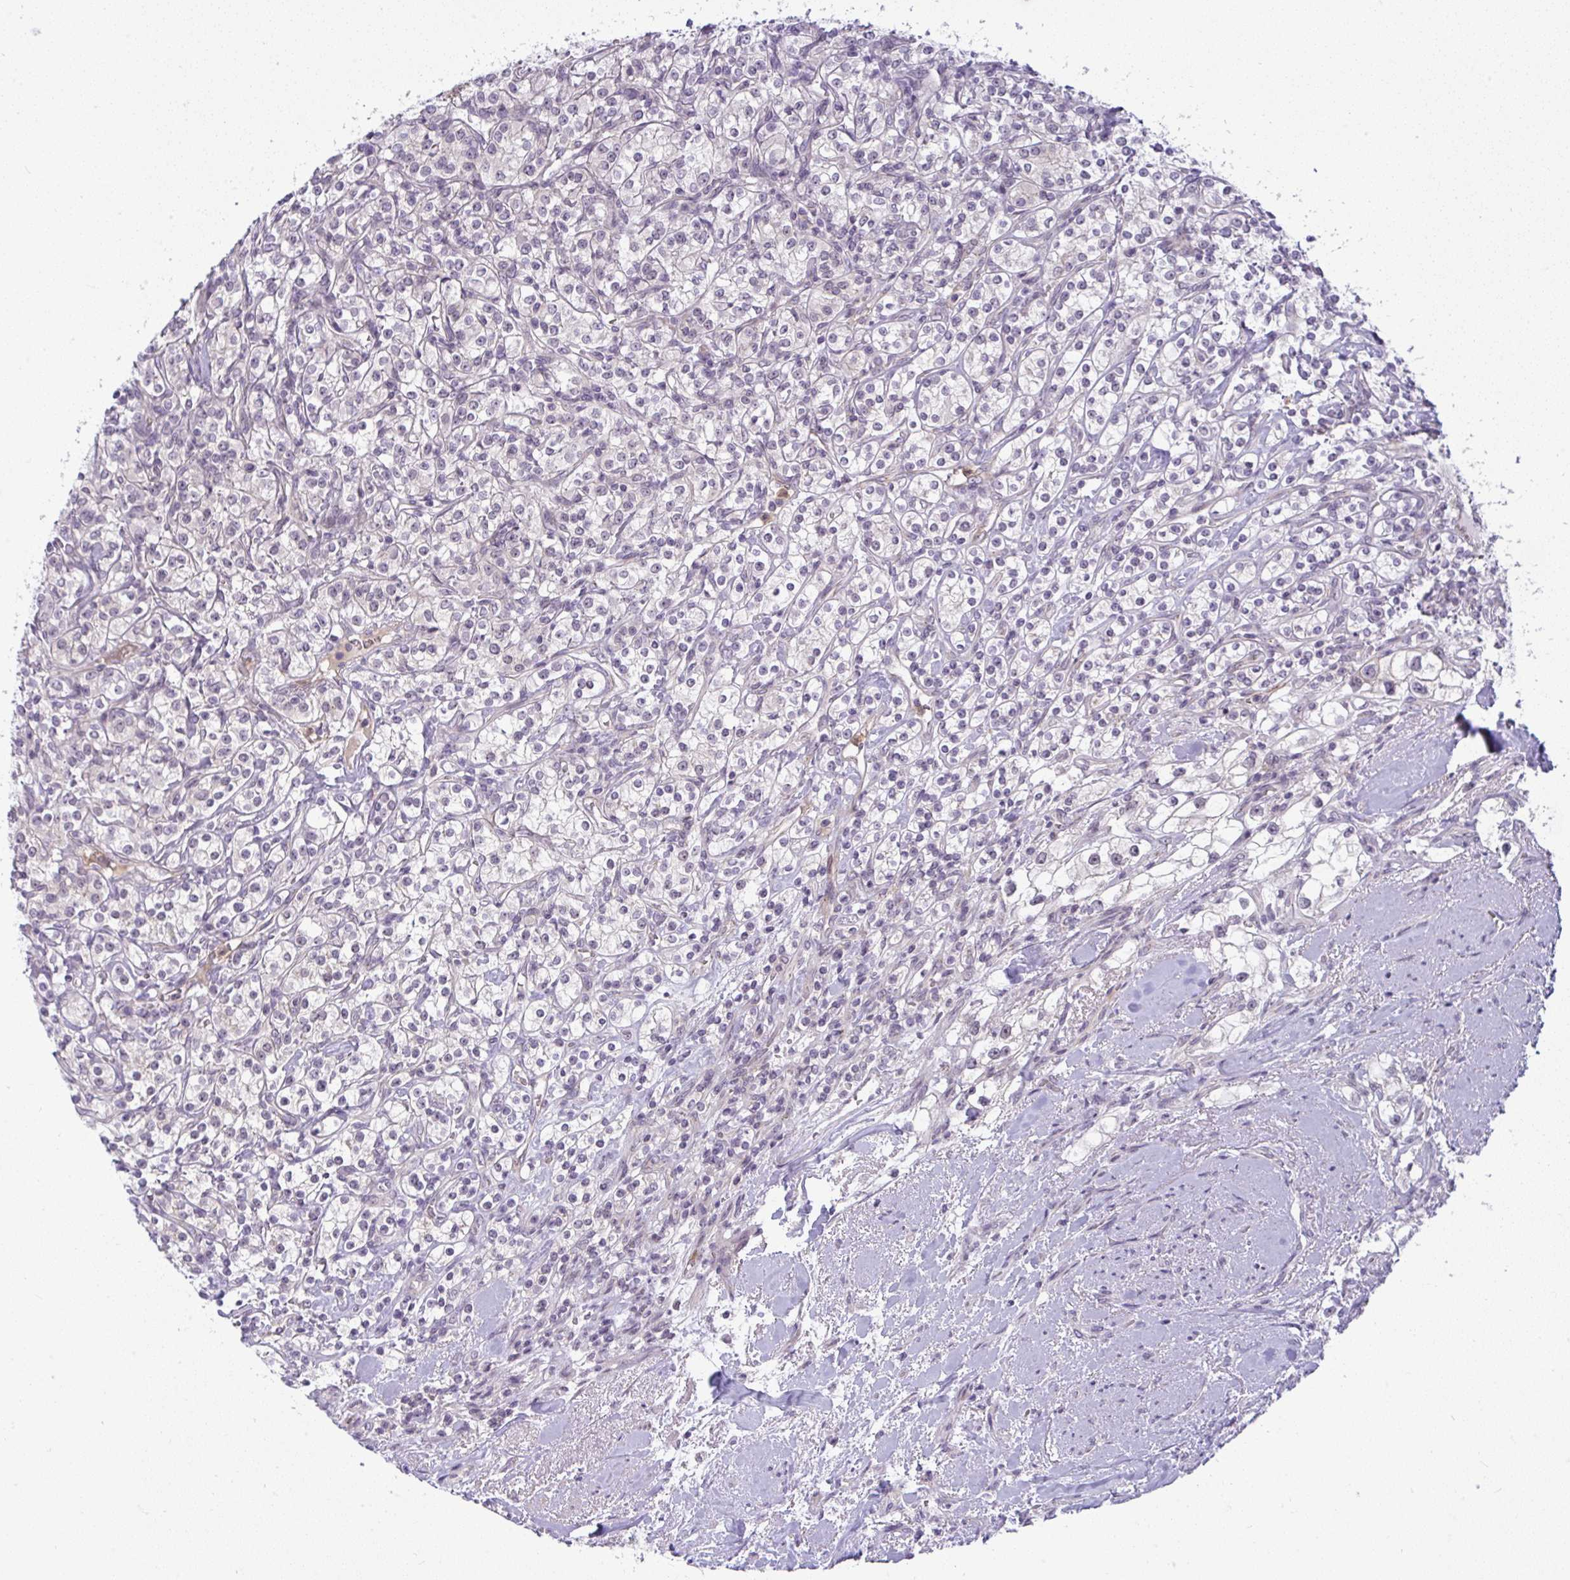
{"staining": {"intensity": "negative", "quantity": "none", "location": "none"}, "tissue": "renal cancer", "cell_type": "Tumor cells", "image_type": "cancer", "snomed": [{"axis": "morphology", "description": "Adenocarcinoma, NOS"}, {"axis": "topography", "description": "Kidney"}], "caption": "Immunohistochemistry of human renal adenocarcinoma demonstrates no expression in tumor cells. (DAB (3,3'-diaminobenzidine) immunohistochemistry (IHC) visualized using brightfield microscopy, high magnification).", "gene": "DZIP1", "patient": {"sex": "male", "age": 77}}